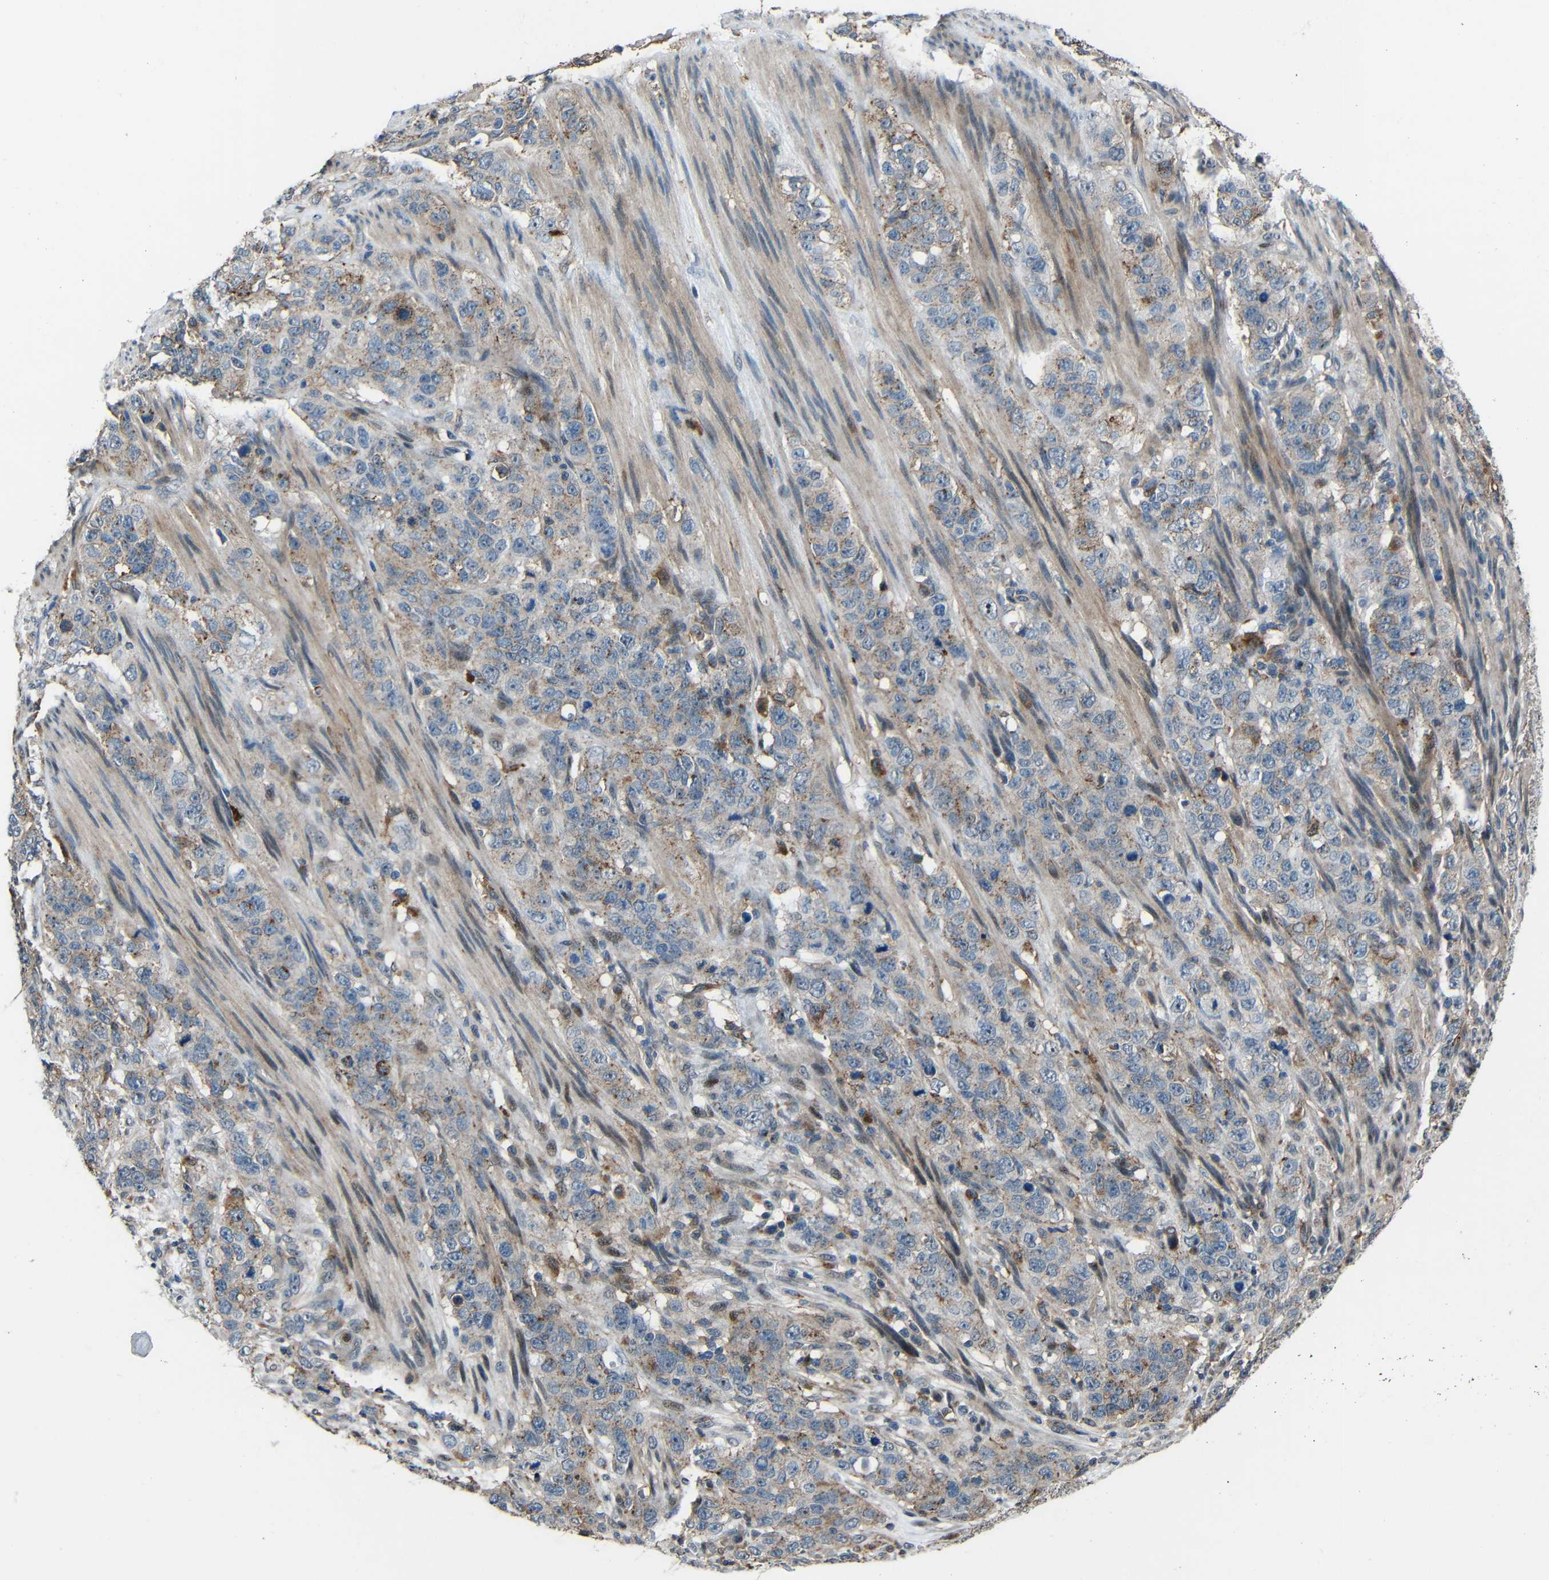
{"staining": {"intensity": "moderate", "quantity": ">75%", "location": "cytoplasmic/membranous"}, "tissue": "stomach cancer", "cell_type": "Tumor cells", "image_type": "cancer", "snomed": [{"axis": "morphology", "description": "Adenocarcinoma, NOS"}, {"axis": "topography", "description": "Stomach"}], "caption": "Adenocarcinoma (stomach) tissue shows moderate cytoplasmic/membranous expression in about >75% of tumor cells, visualized by immunohistochemistry.", "gene": "DNAJC5", "patient": {"sex": "male", "age": 48}}